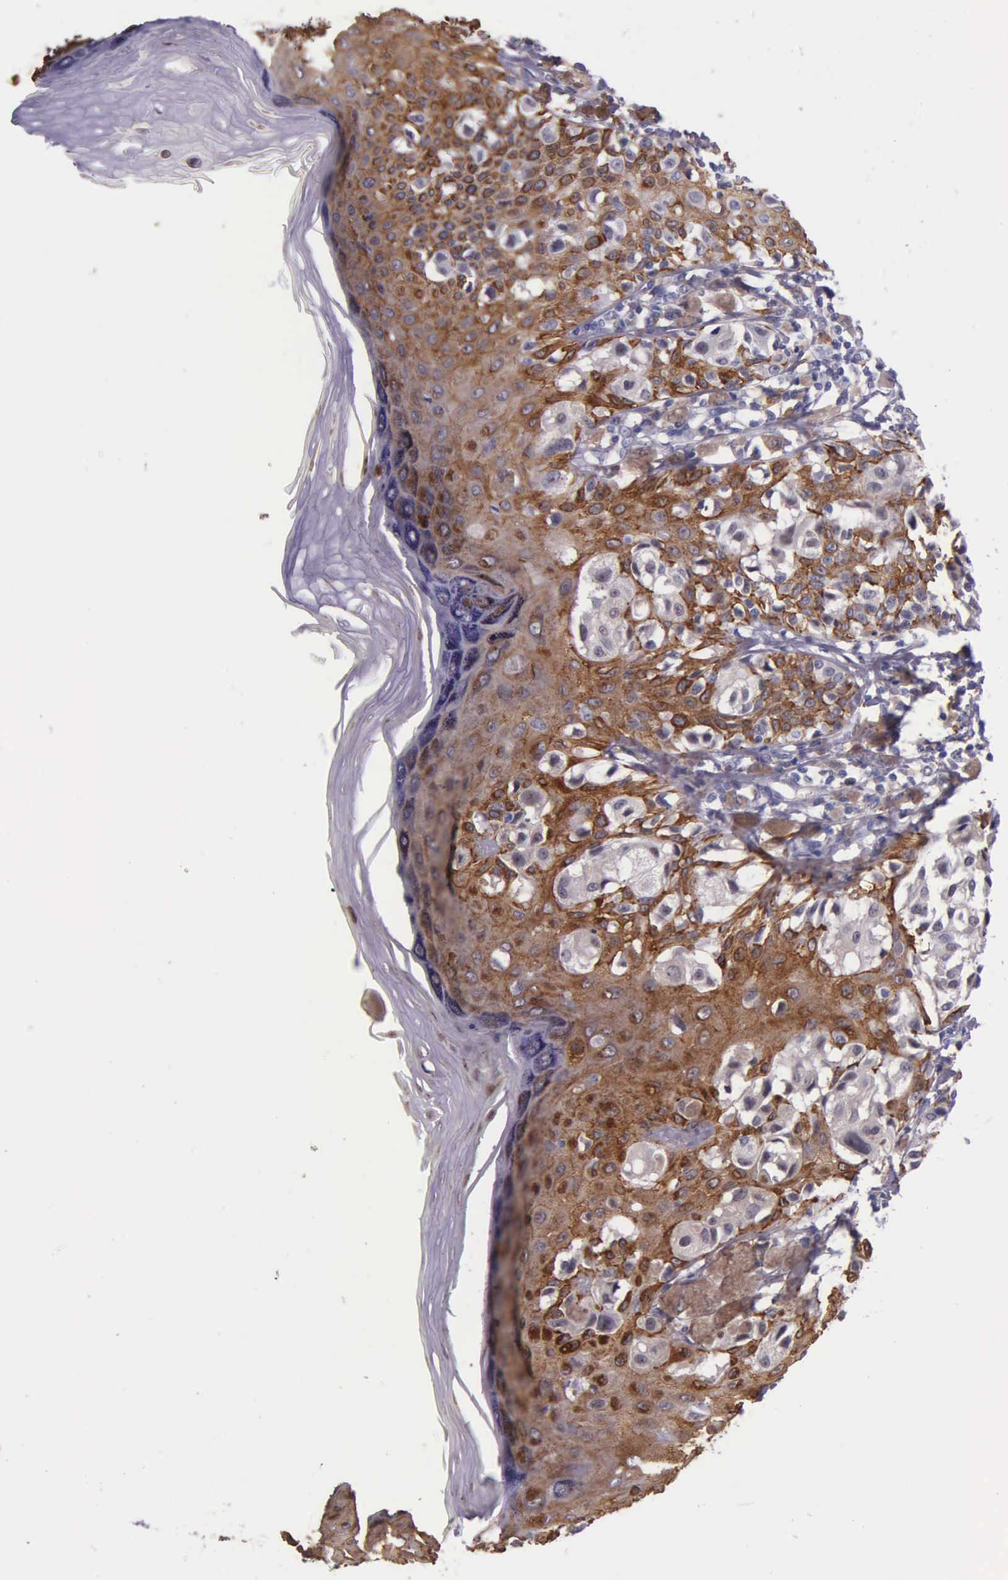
{"staining": {"intensity": "negative", "quantity": "none", "location": "none"}, "tissue": "melanoma", "cell_type": "Tumor cells", "image_type": "cancer", "snomed": [{"axis": "morphology", "description": "Malignant melanoma, NOS"}, {"axis": "topography", "description": "Skin"}], "caption": "DAB (3,3'-diaminobenzidine) immunohistochemical staining of human melanoma exhibits no significant positivity in tumor cells. (Stains: DAB immunohistochemistry (IHC) with hematoxylin counter stain, Microscopy: brightfield microscopy at high magnification).", "gene": "AHNAK2", "patient": {"sex": "female", "age": 55}}